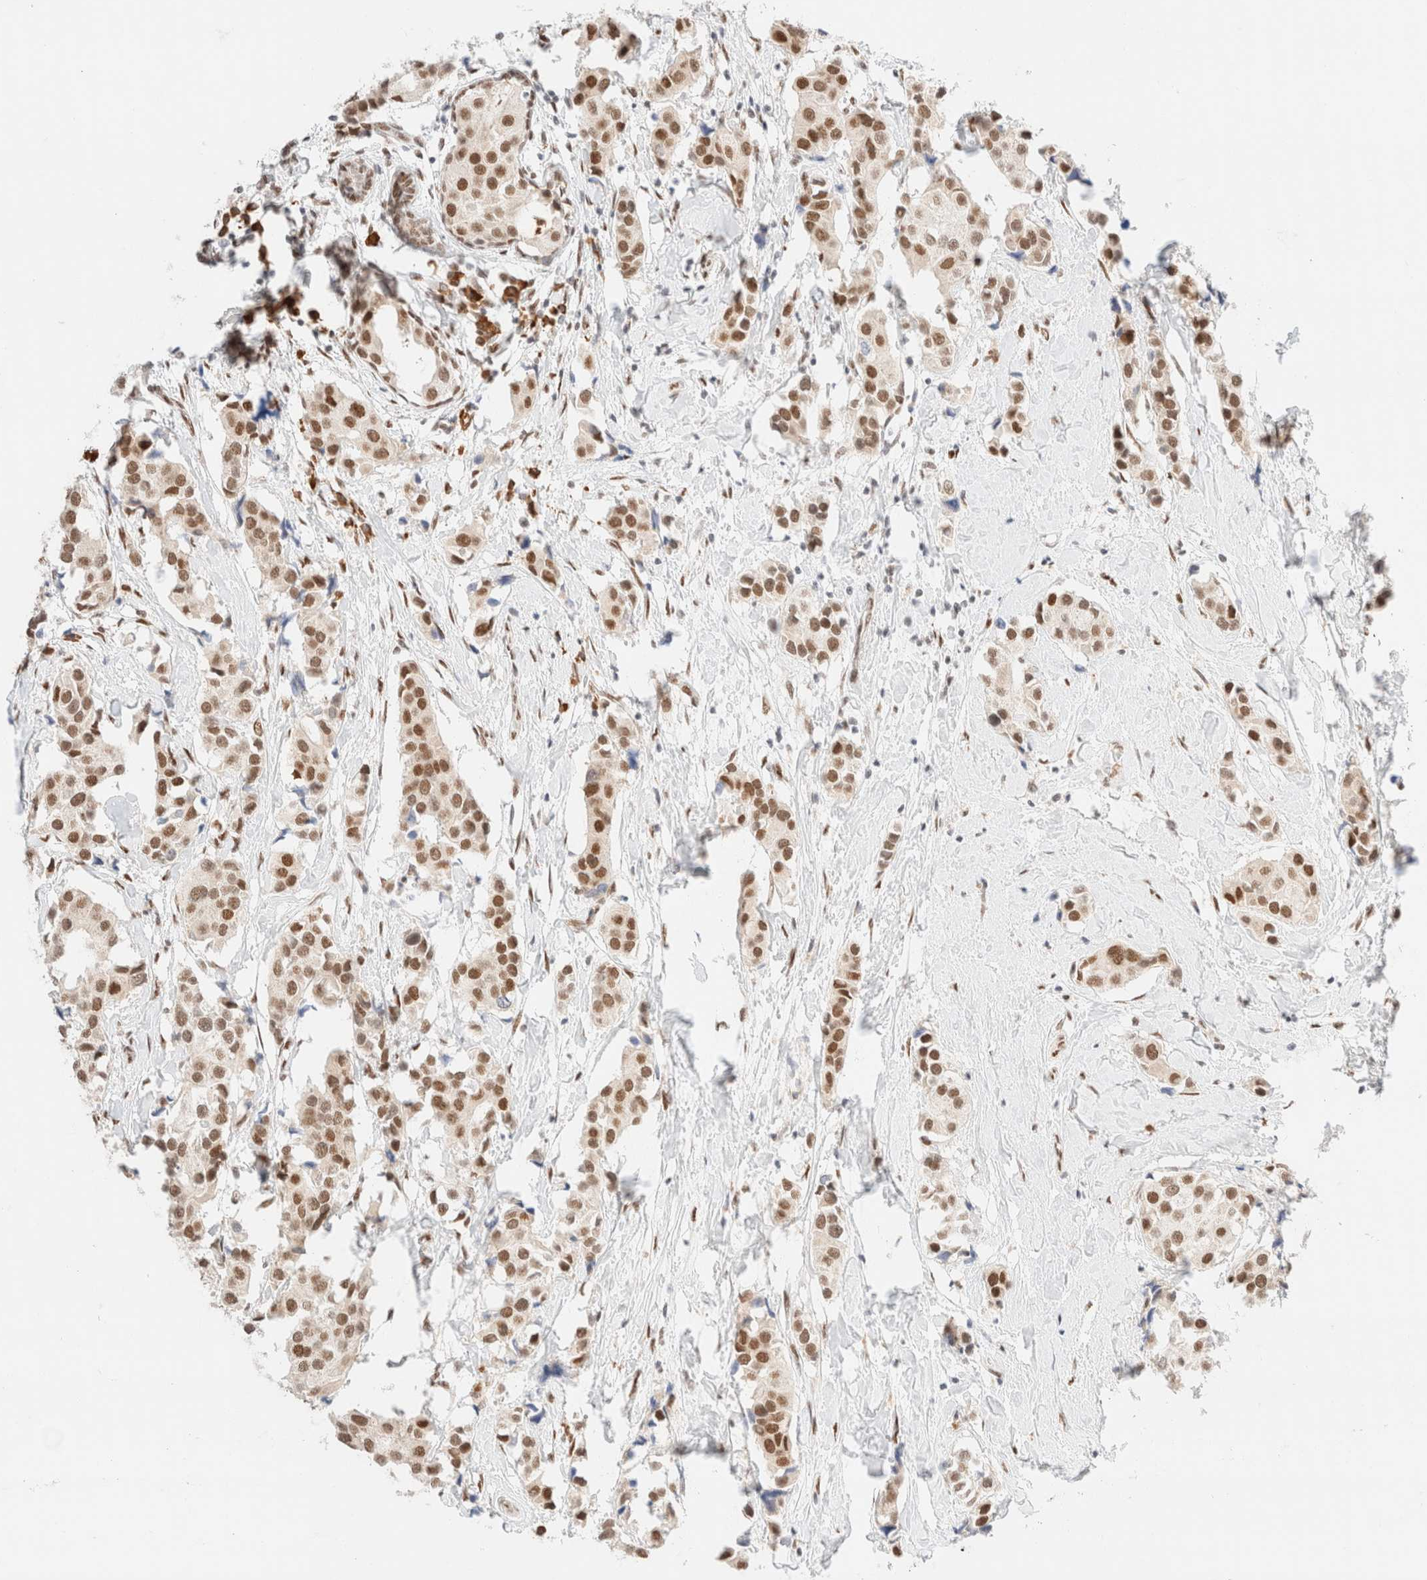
{"staining": {"intensity": "moderate", "quantity": ">75%", "location": "nuclear"}, "tissue": "breast cancer", "cell_type": "Tumor cells", "image_type": "cancer", "snomed": [{"axis": "morphology", "description": "Normal tissue, NOS"}, {"axis": "morphology", "description": "Duct carcinoma"}, {"axis": "topography", "description": "Breast"}], "caption": "Immunohistochemical staining of breast cancer shows moderate nuclear protein expression in about >75% of tumor cells. Using DAB (brown) and hematoxylin (blue) stains, captured at high magnification using brightfield microscopy.", "gene": "CIC", "patient": {"sex": "female", "age": 39}}